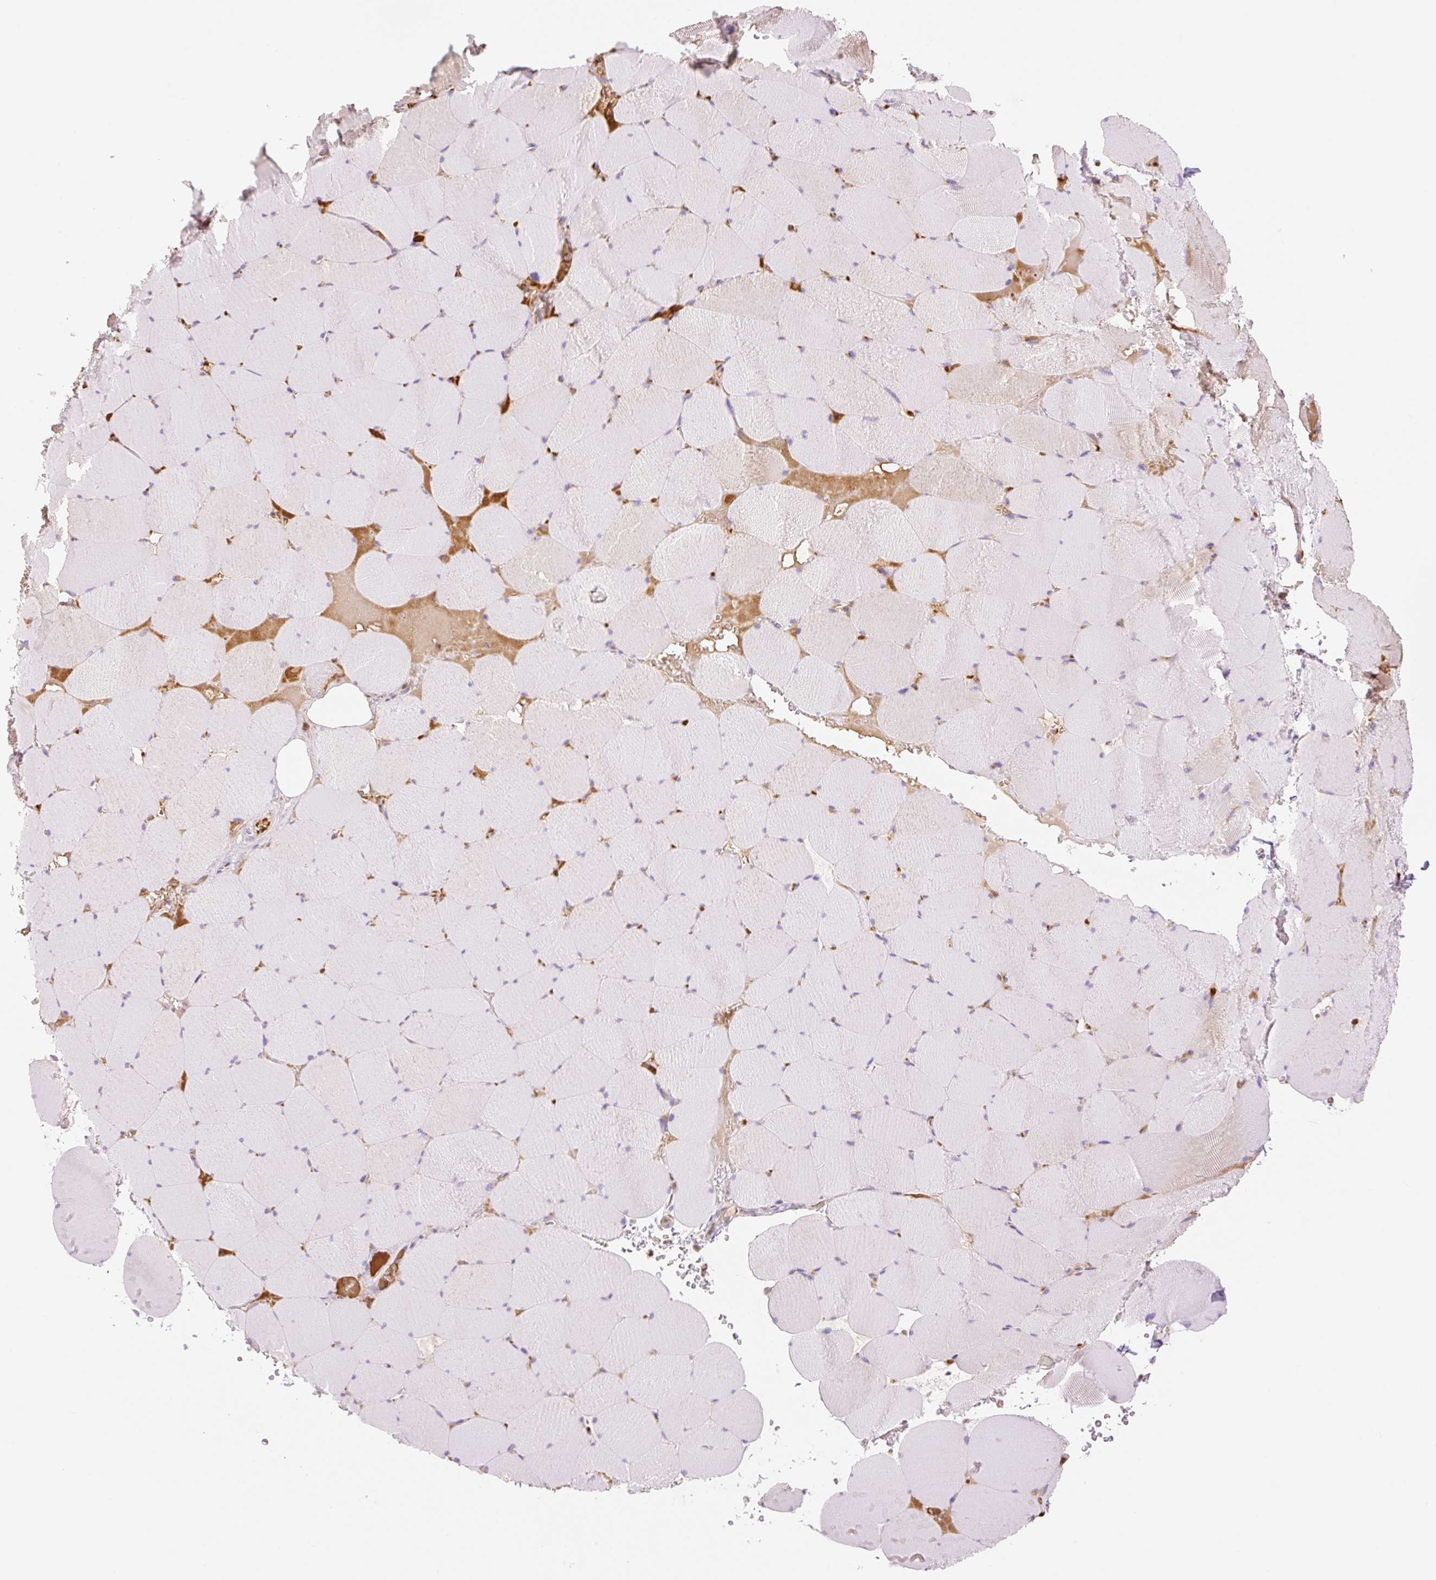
{"staining": {"intensity": "negative", "quantity": "none", "location": "none"}, "tissue": "skeletal muscle", "cell_type": "Myocytes", "image_type": "normal", "snomed": [{"axis": "morphology", "description": "Normal tissue, NOS"}, {"axis": "topography", "description": "Skeletal muscle"}, {"axis": "topography", "description": "Head-Neck"}], "caption": "Immunohistochemistry of normal human skeletal muscle displays no staining in myocytes.", "gene": "HEBP1", "patient": {"sex": "male", "age": 66}}